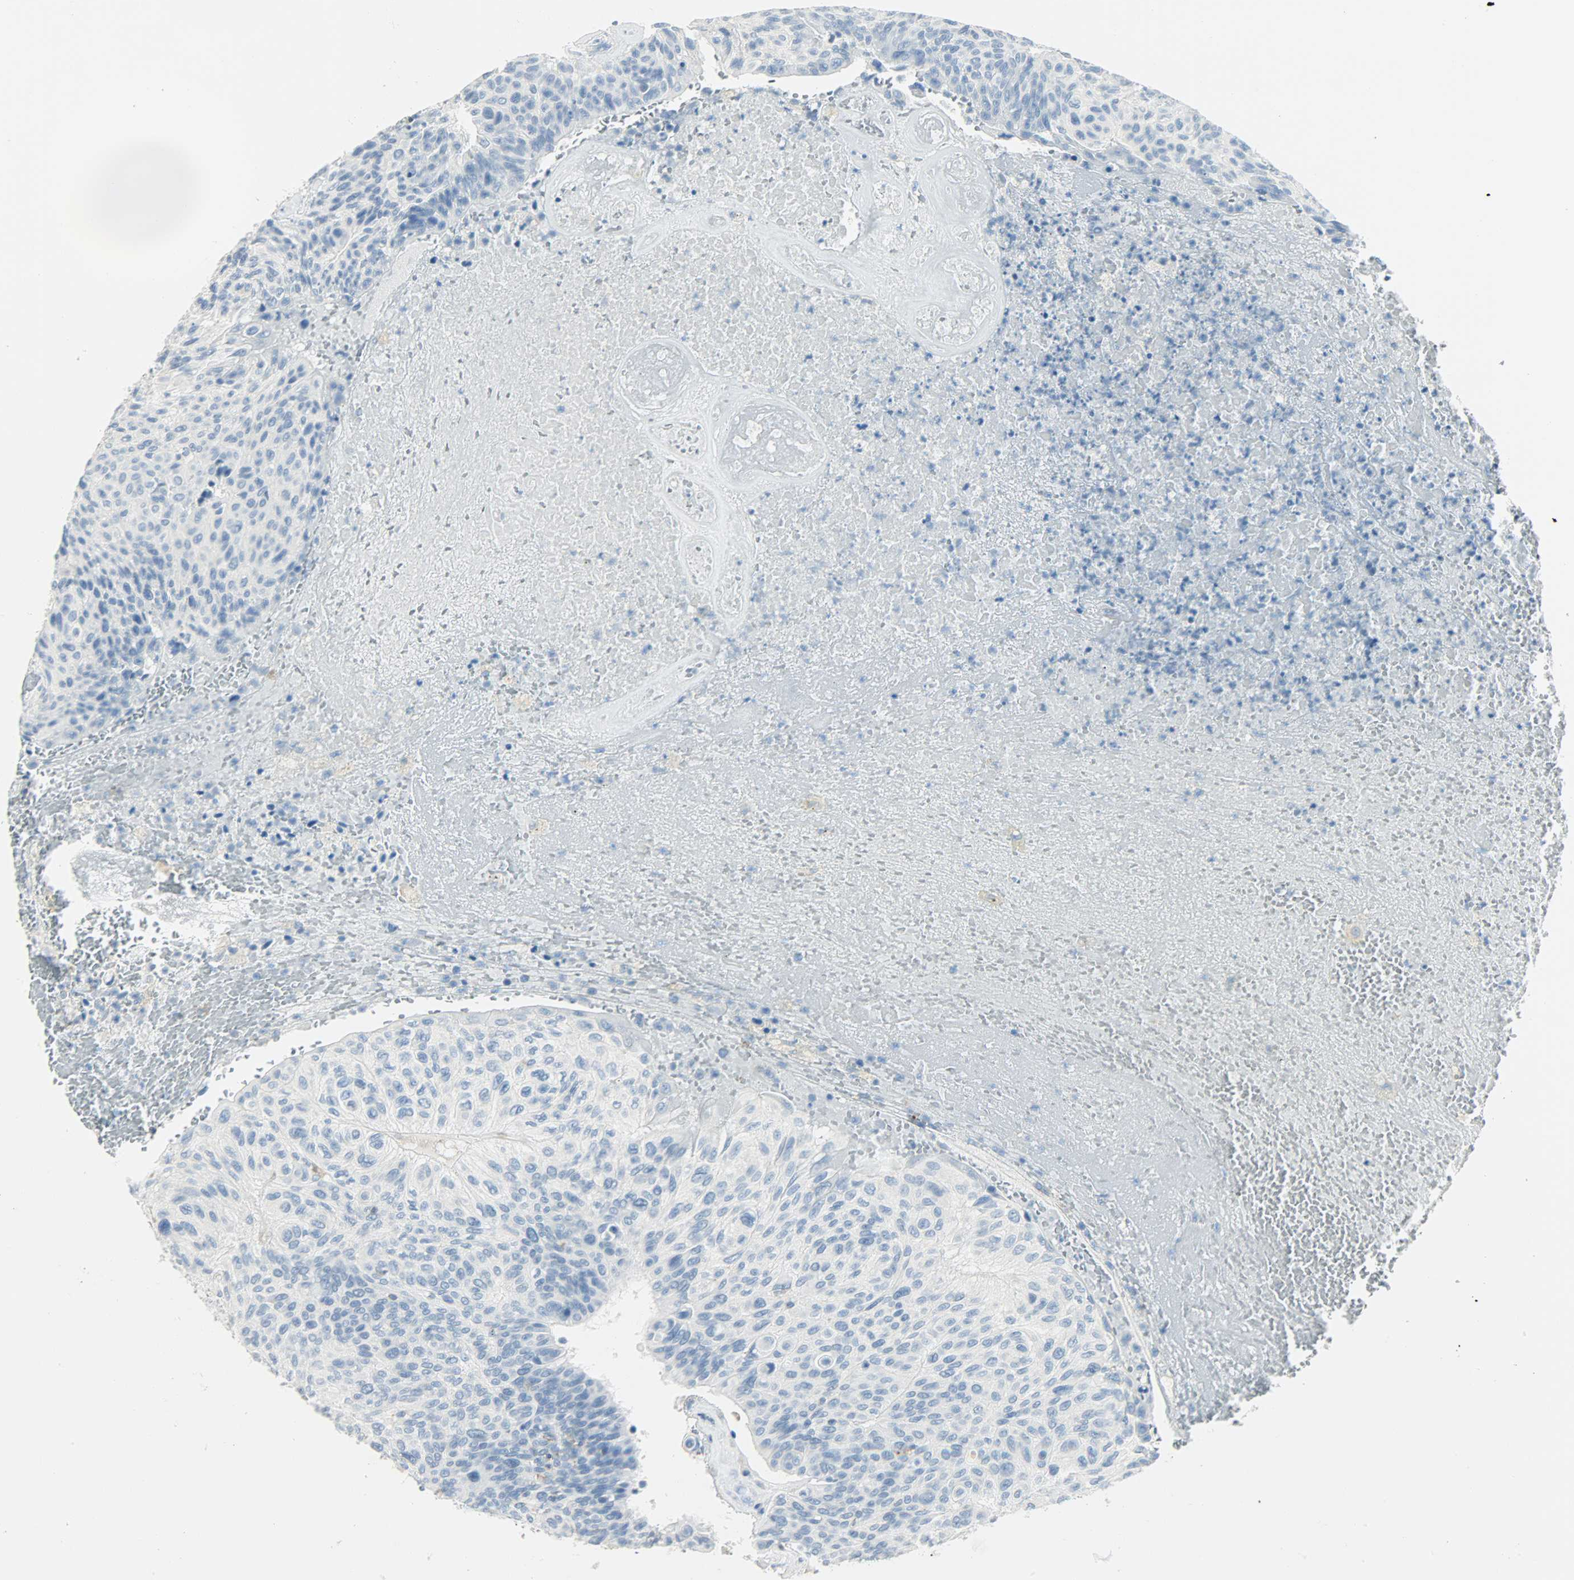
{"staining": {"intensity": "negative", "quantity": "none", "location": "none"}, "tissue": "urothelial cancer", "cell_type": "Tumor cells", "image_type": "cancer", "snomed": [{"axis": "morphology", "description": "Urothelial carcinoma, High grade"}, {"axis": "topography", "description": "Urinary bladder"}], "caption": "This is a photomicrograph of immunohistochemistry (IHC) staining of urothelial carcinoma (high-grade), which shows no expression in tumor cells.", "gene": "PTPN6", "patient": {"sex": "male", "age": 66}}